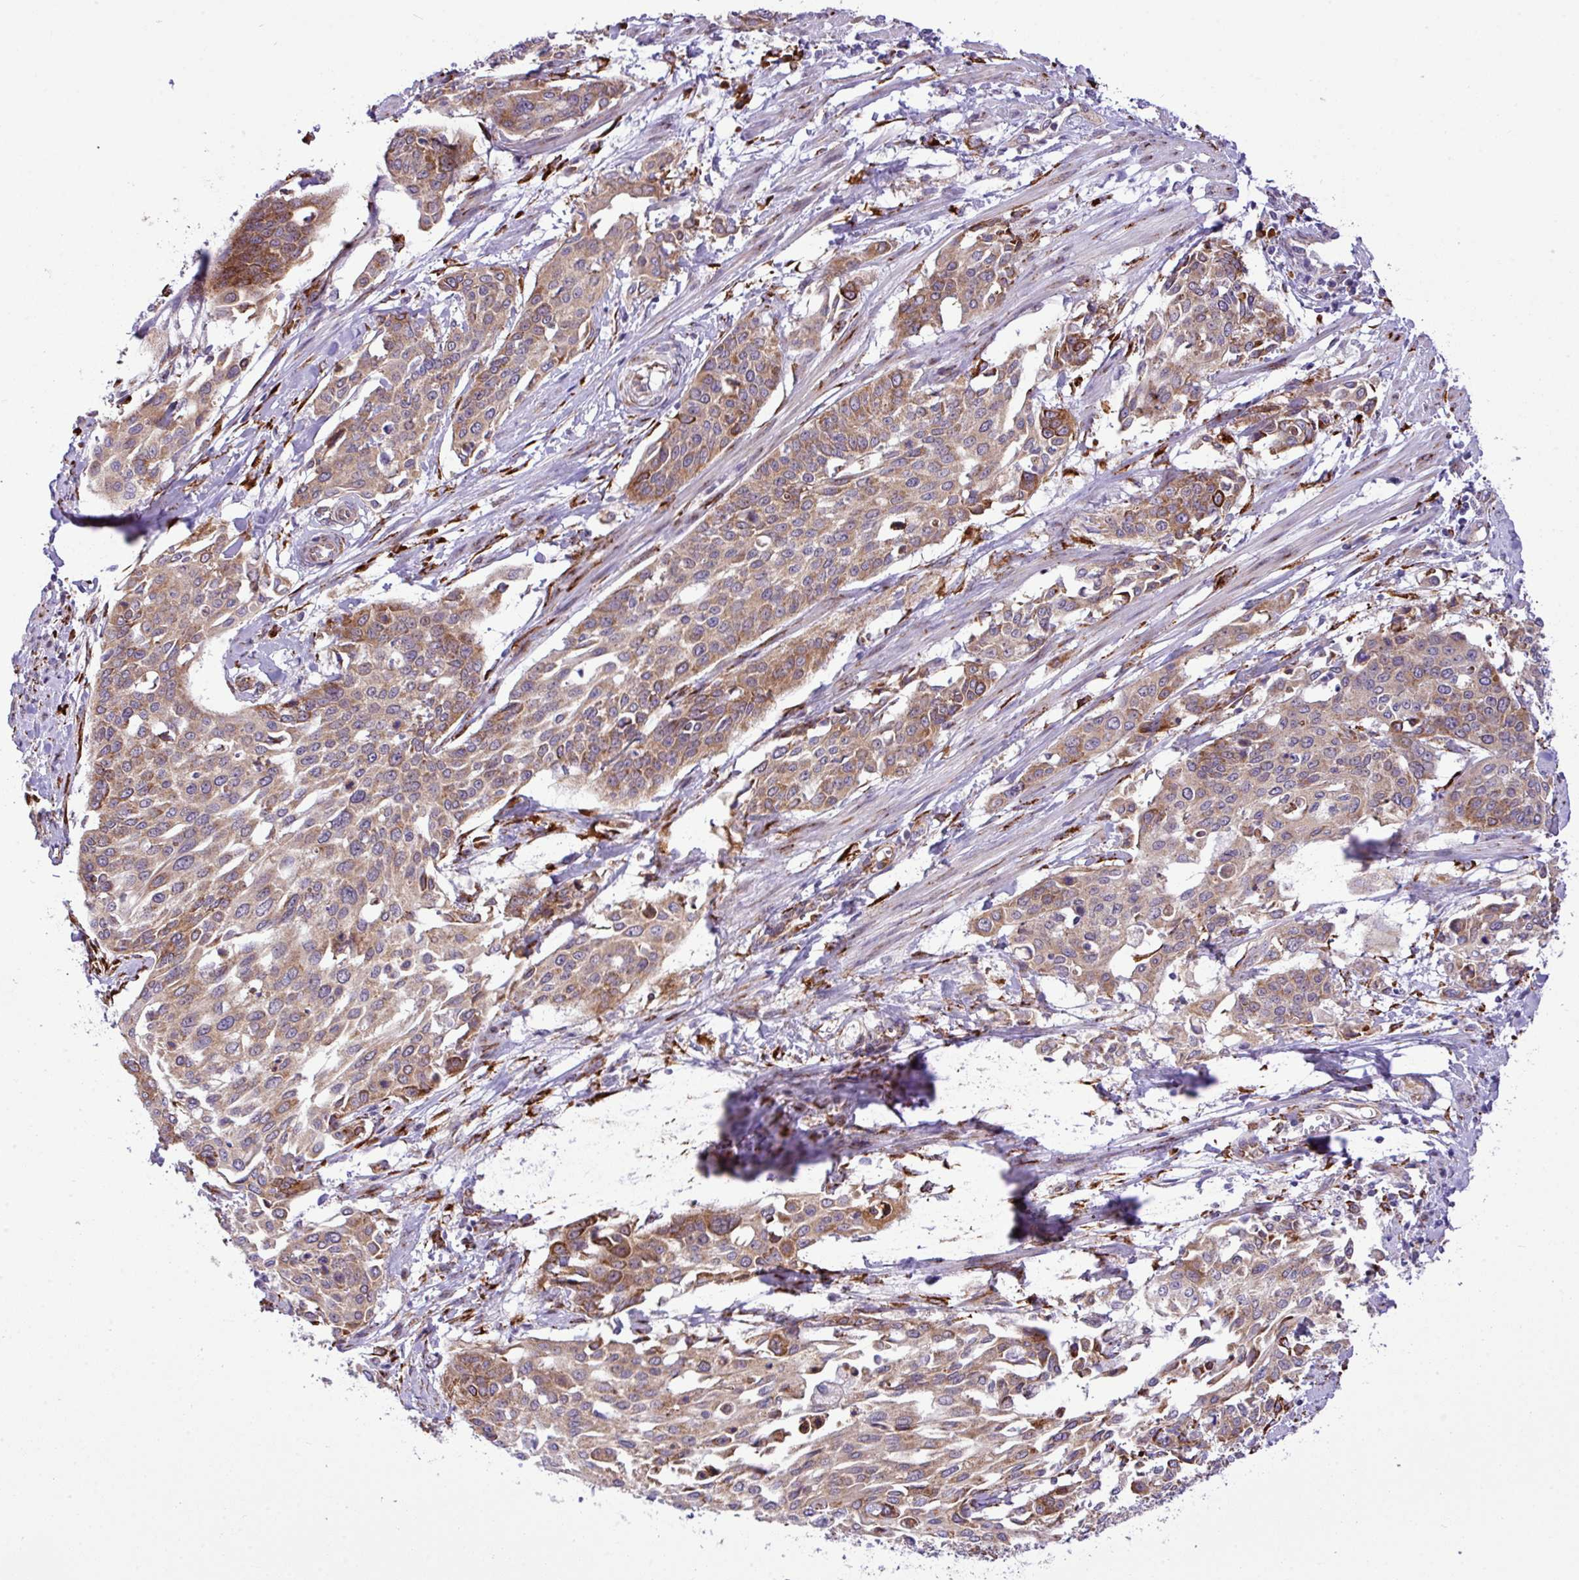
{"staining": {"intensity": "moderate", "quantity": ">75%", "location": "cytoplasmic/membranous"}, "tissue": "cervical cancer", "cell_type": "Tumor cells", "image_type": "cancer", "snomed": [{"axis": "morphology", "description": "Squamous cell carcinoma, NOS"}, {"axis": "topography", "description": "Cervix"}], "caption": "Tumor cells exhibit moderate cytoplasmic/membranous positivity in approximately >75% of cells in squamous cell carcinoma (cervical).", "gene": "CFAP97", "patient": {"sex": "female", "age": 44}}